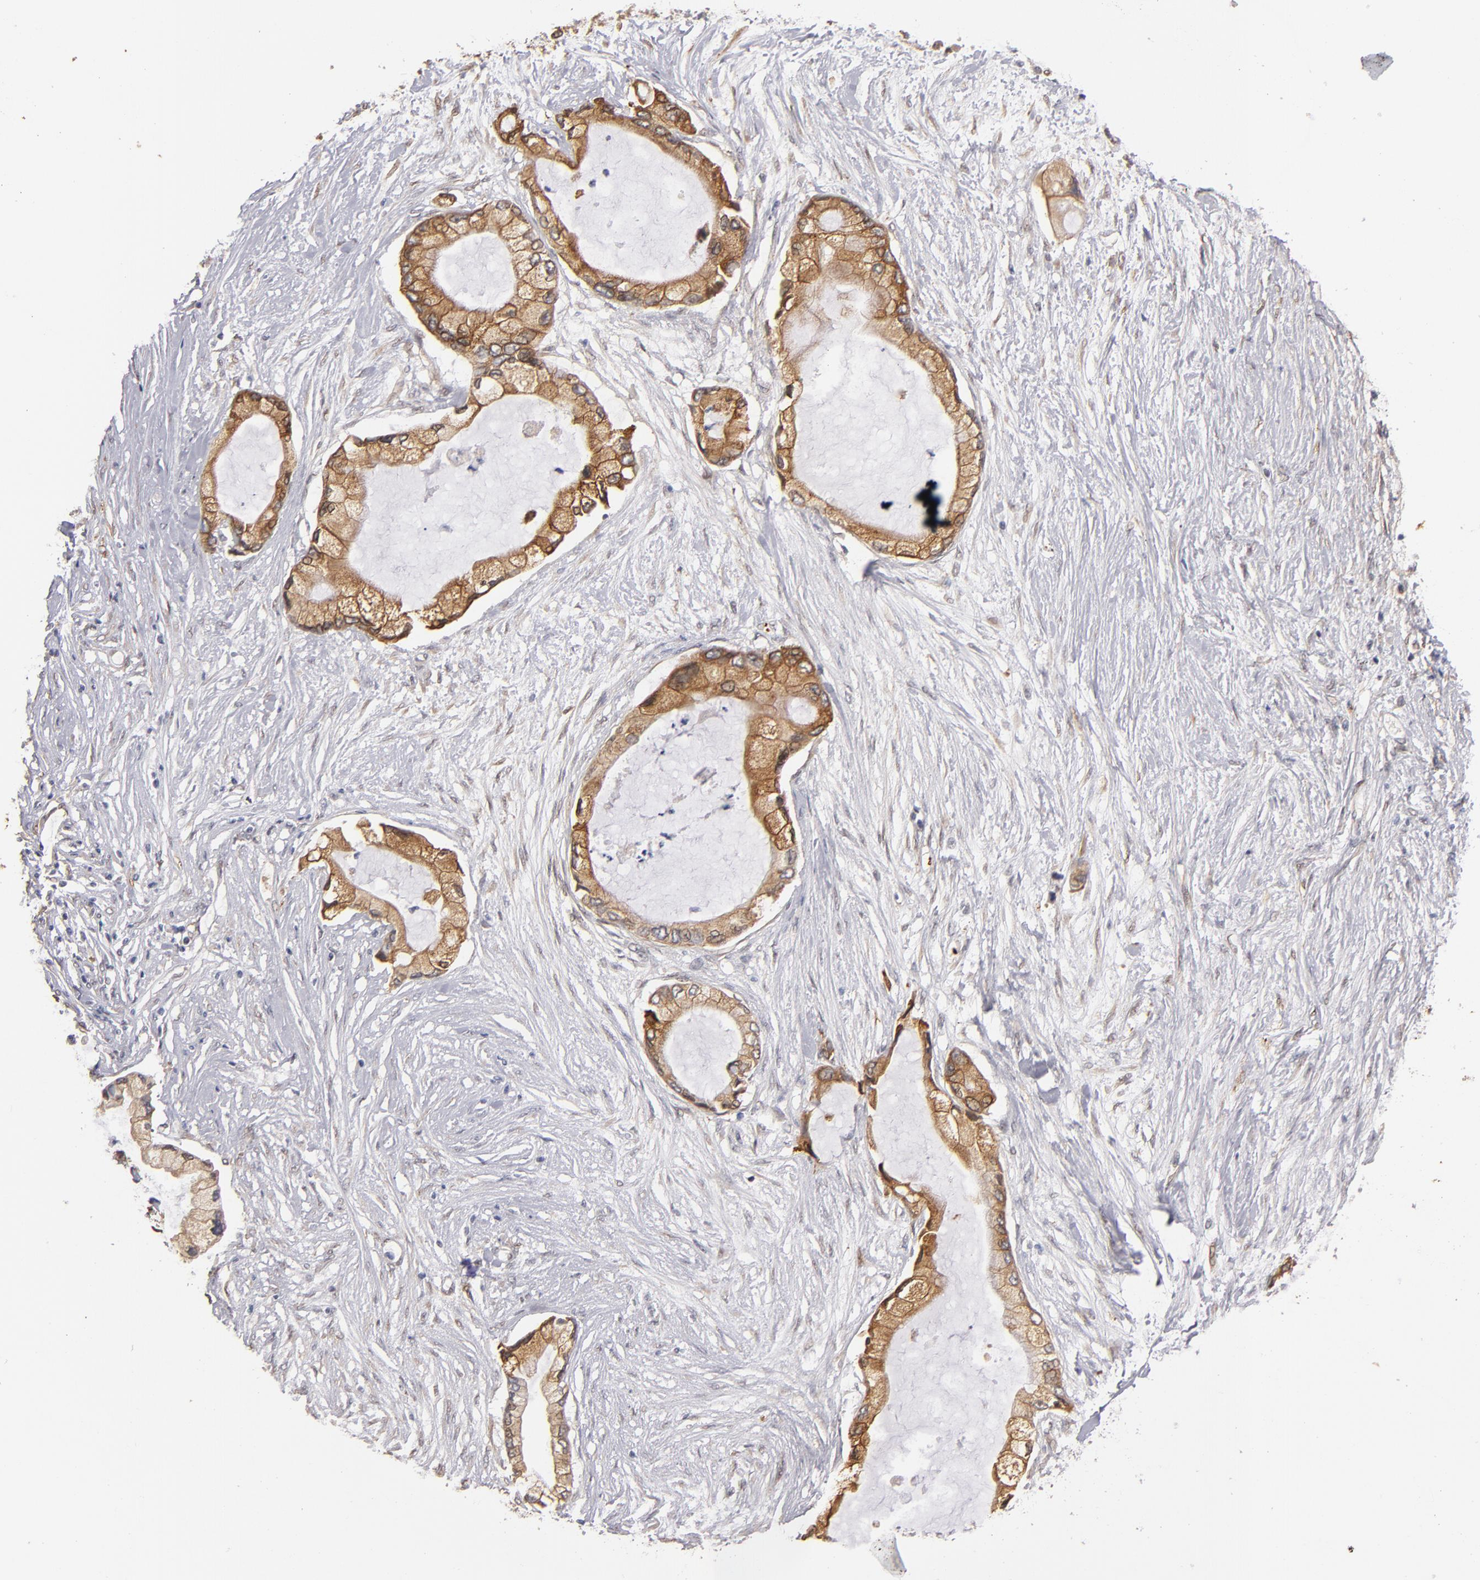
{"staining": {"intensity": "moderate", "quantity": ">75%", "location": "cytoplasmic/membranous"}, "tissue": "pancreatic cancer", "cell_type": "Tumor cells", "image_type": "cancer", "snomed": [{"axis": "morphology", "description": "Adenocarcinoma, NOS"}, {"axis": "topography", "description": "Pancreas"}], "caption": "Tumor cells demonstrate medium levels of moderate cytoplasmic/membranous staining in approximately >75% of cells in pancreatic cancer (adenocarcinoma).", "gene": "PGRMC1", "patient": {"sex": "female", "age": 59}}